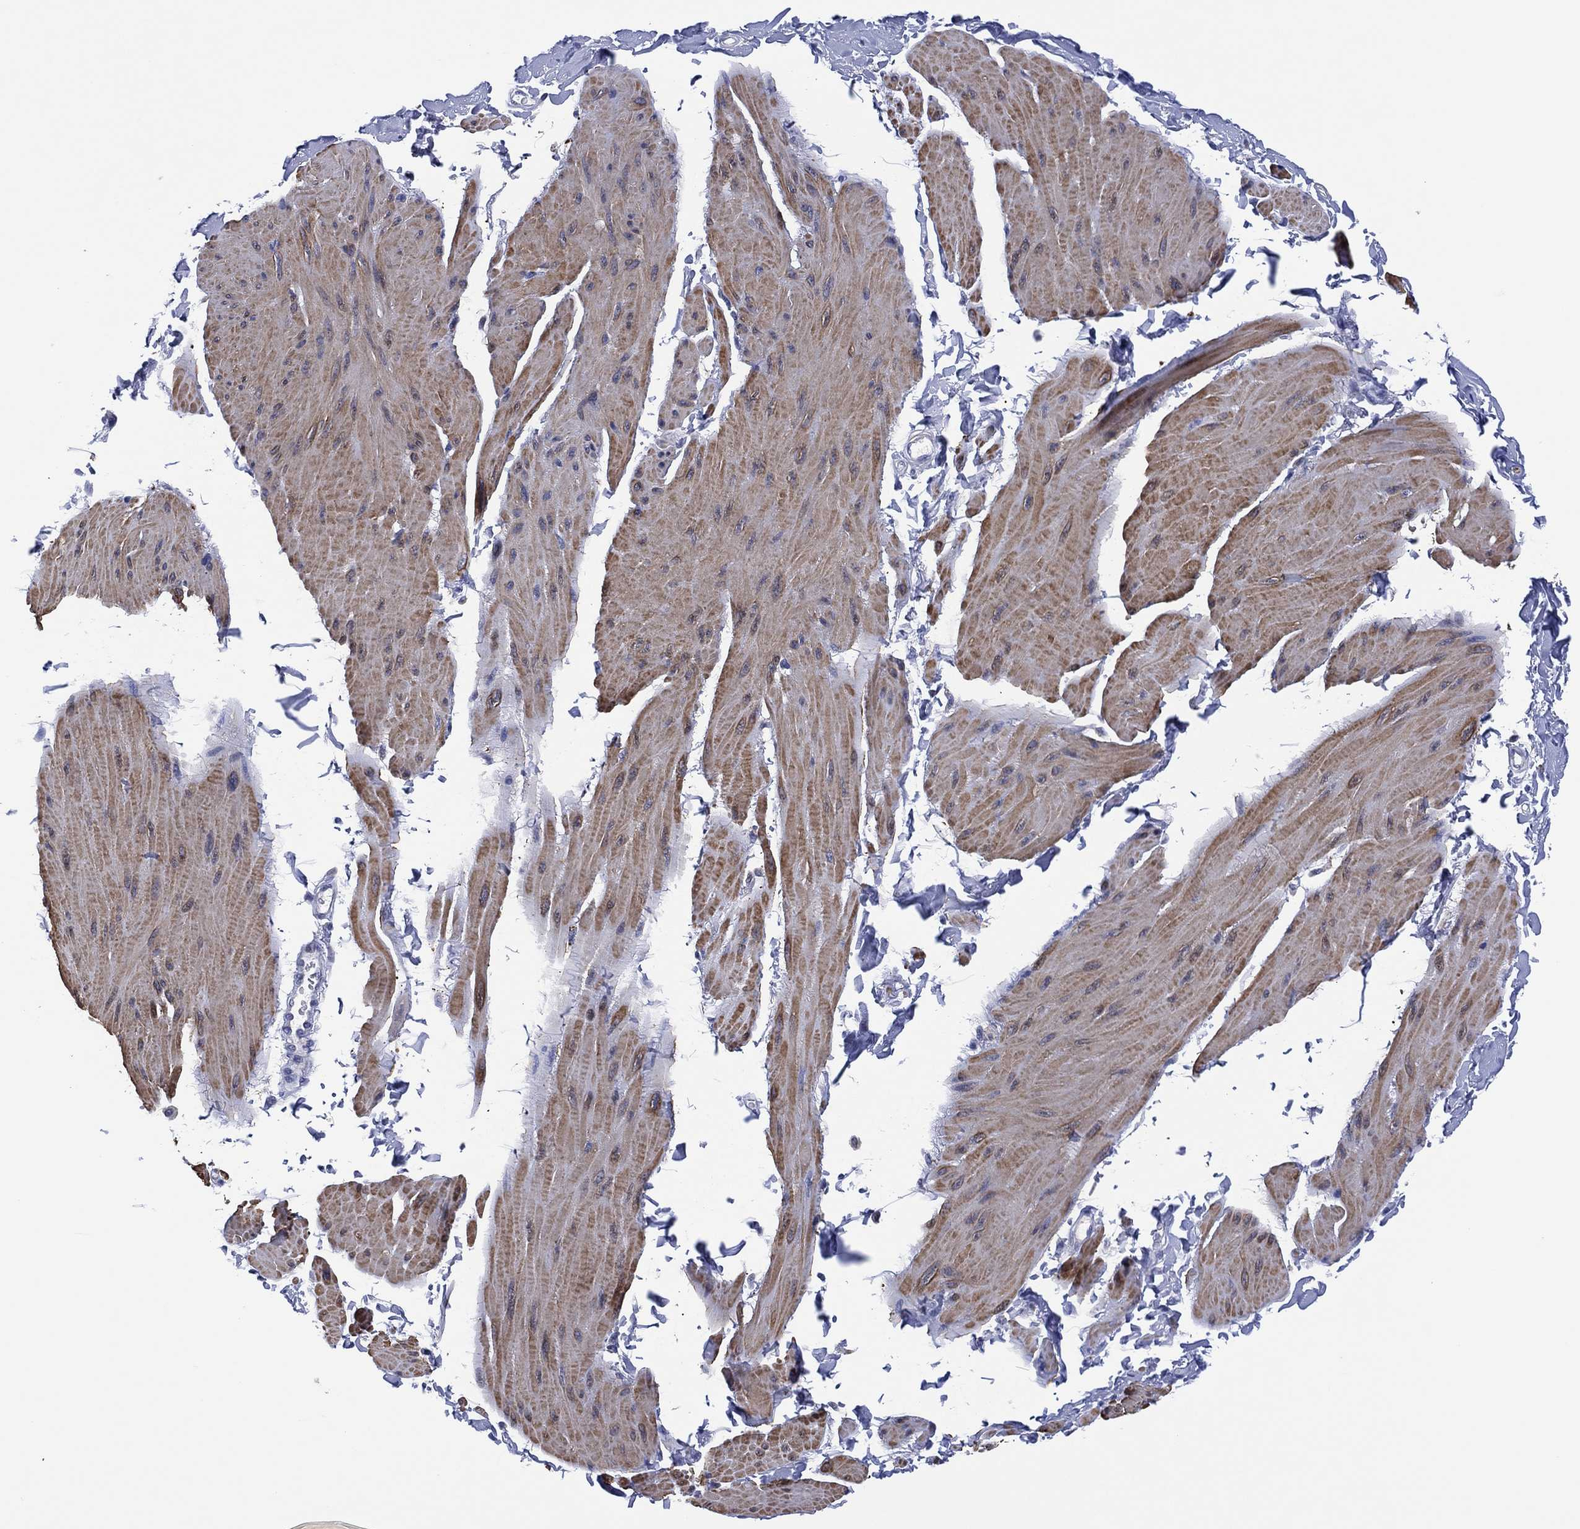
{"staining": {"intensity": "weak", "quantity": "25%-75%", "location": "cytoplasmic/membranous"}, "tissue": "smooth muscle", "cell_type": "Smooth muscle cells", "image_type": "normal", "snomed": [{"axis": "morphology", "description": "Normal tissue, NOS"}, {"axis": "topography", "description": "Adipose tissue"}, {"axis": "topography", "description": "Smooth muscle"}, {"axis": "topography", "description": "Peripheral nerve tissue"}], "caption": "Weak cytoplasmic/membranous staining is present in approximately 25%-75% of smooth muscle cells in benign smooth muscle. Nuclei are stained in blue.", "gene": "CLIP3", "patient": {"sex": "male", "age": 83}}